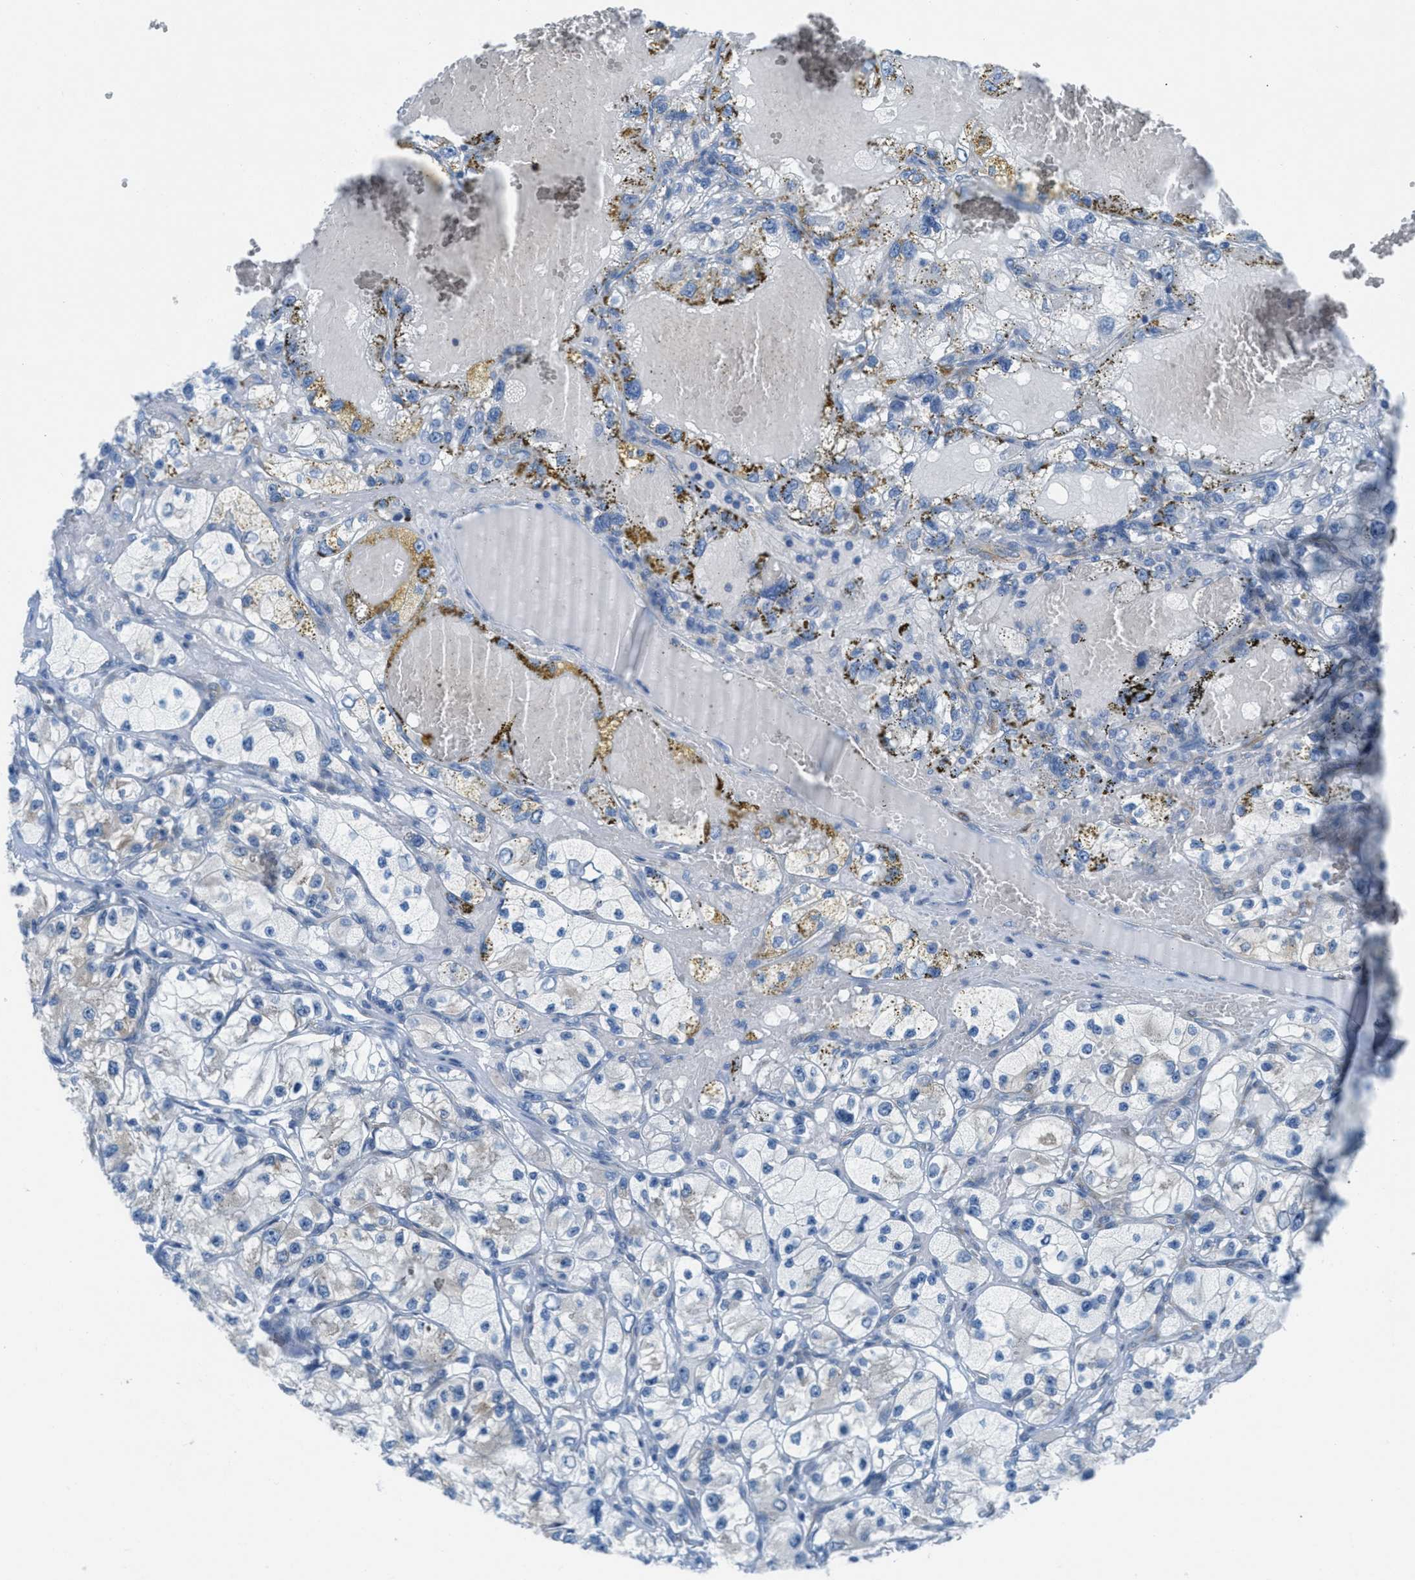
{"staining": {"intensity": "moderate", "quantity": "<25%", "location": "cytoplasmic/membranous"}, "tissue": "renal cancer", "cell_type": "Tumor cells", "image_type": "cancer", "snomed": [{"axis": "morphology", "description": "Adenocarcinoma, NOS"}, {"axis": "topography", "description": "Kidney"}], "caption": "Adenocarcinoma (renal) was stained to show a protein in brown. There is low levels of moderate cytoplasmic/membranous positivity in approximately <25% of tumor cells.", "gene": "MAPRE2", "patient": {"sex": "female", "age": 57}}